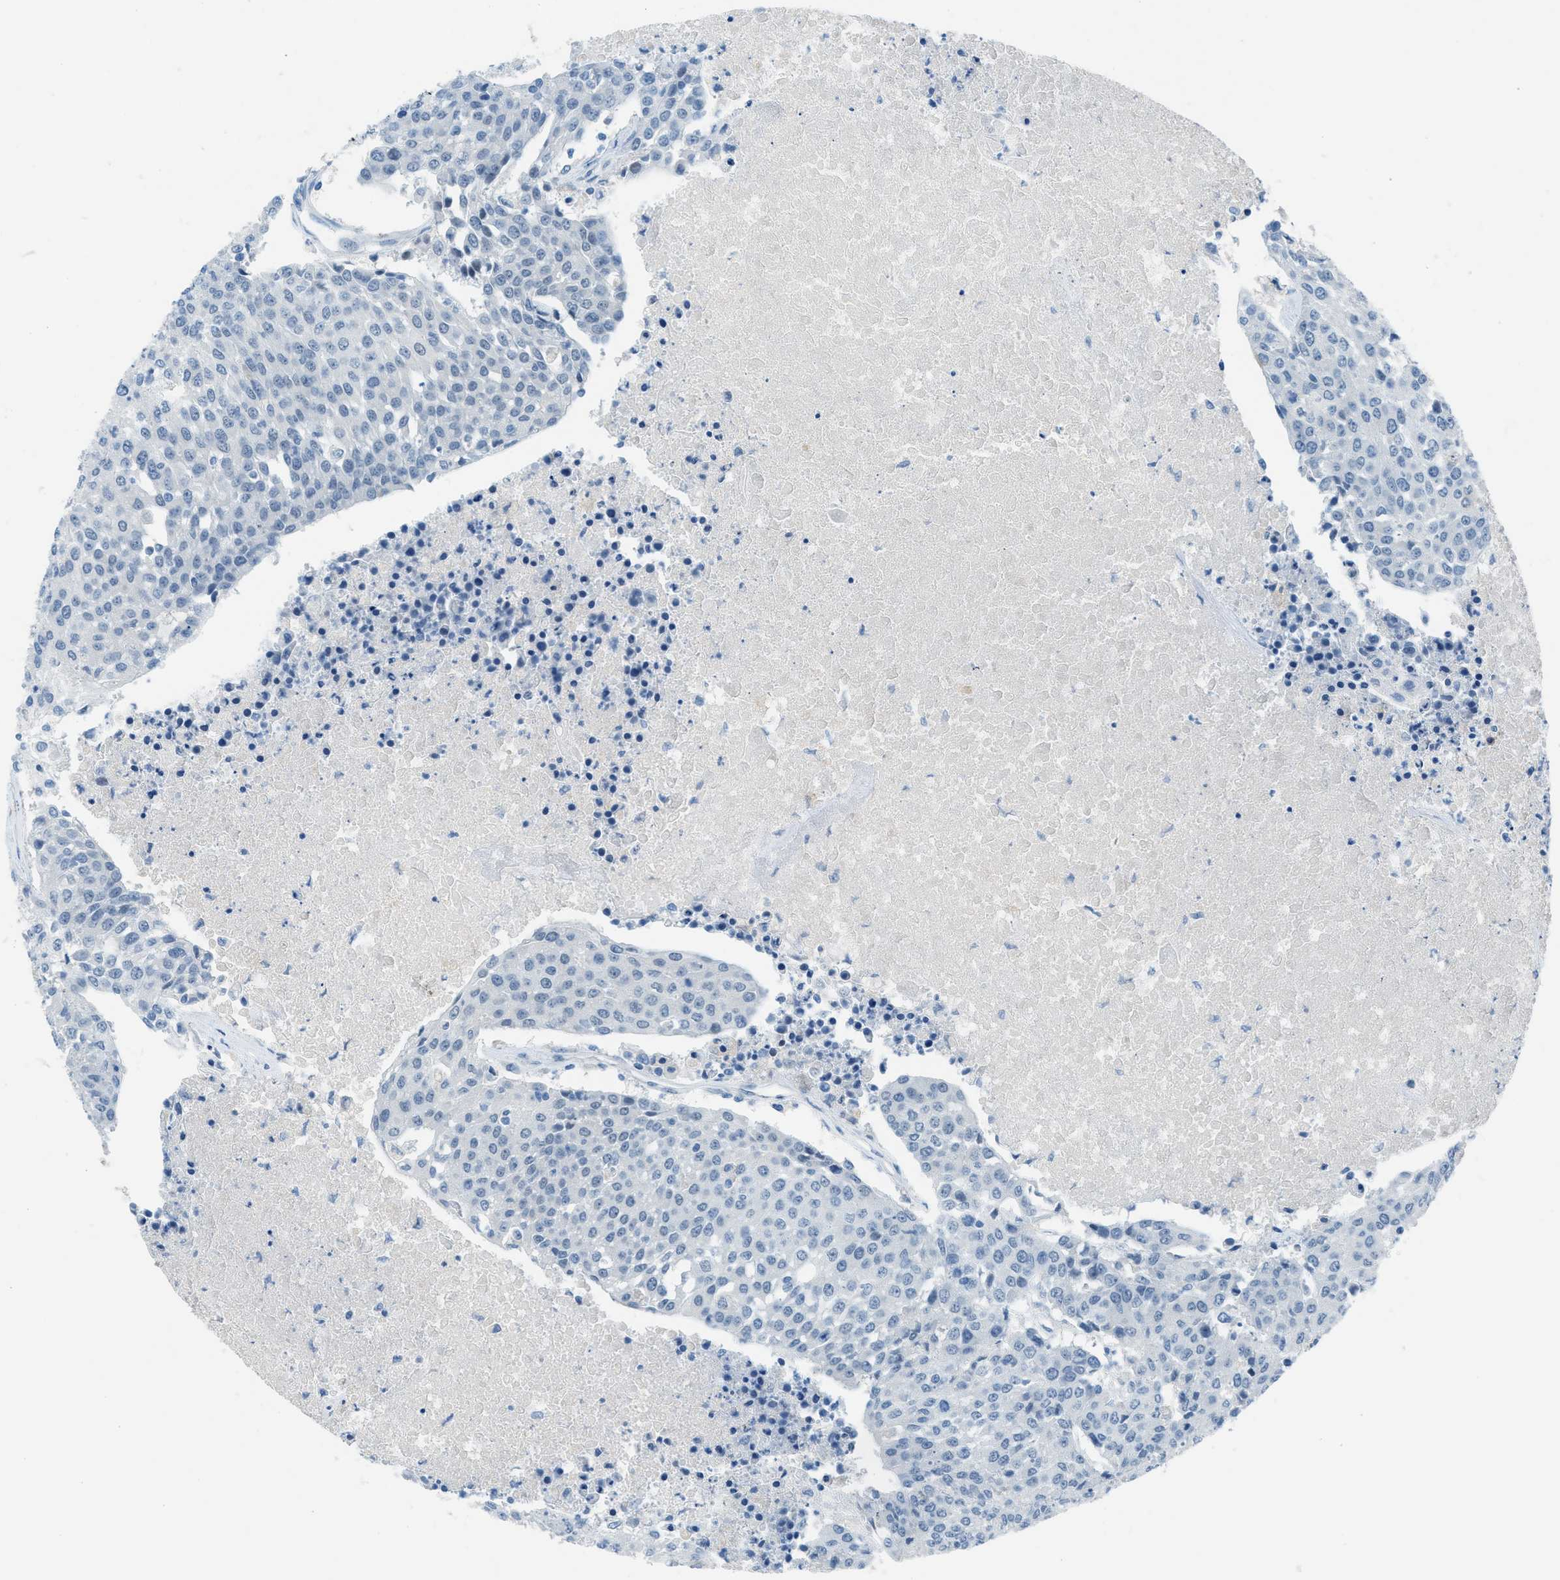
{"staining": {"intensity": "negative", "quantity": "none", "location": "none"}, "tissue": "urothelial cancer", "cell_type": "Tumor cells", "image_type": "cancer", "snomed": [{"axis": "morphology", "description": "Urothelial carcinoma, High grade"}, {"axis": "topography", "description": "Urinary bladder"}], "caption": "Photomicrograph shows no significant protein staining in tumor cells of urothelial cancer.", "gene": "KLHL8", "patient": {"sex": "female", "age": 85}}